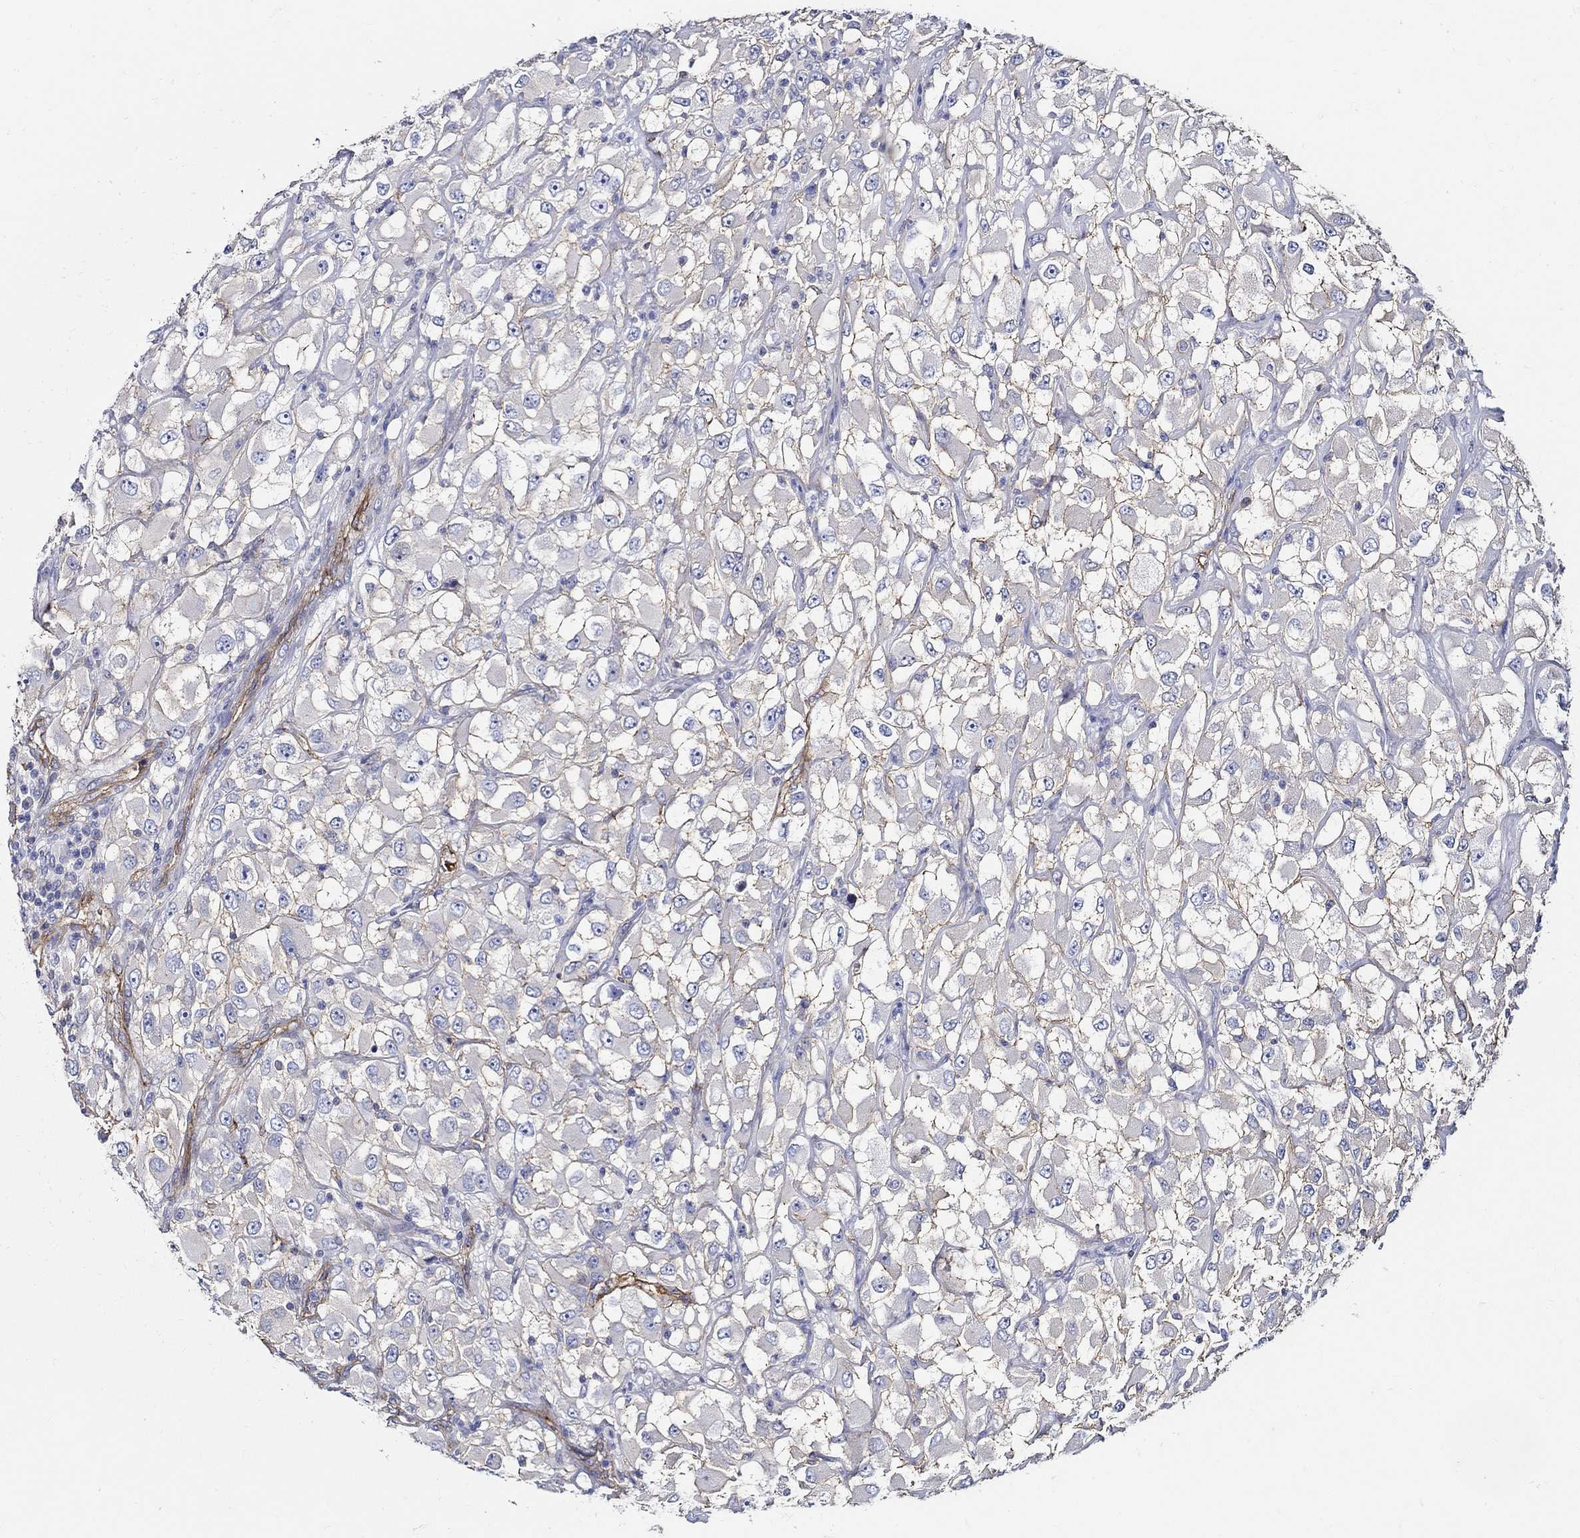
{"staining": {"intensity": "negative", "quantity": "none", "location": "none"}, "tissue": "renal cancer", "cell_type": "Tumor cells", "image_type": "cancer", "snomed": [{"axis": "morphology", "description": "Adenocarcinoma, NOS"}, {"axis": "topography", "description": "Kidney"}], "caption": "Tumor cells show no significant expression in renal adenocarcinoma.", "gene": "APBB3", "patient": {"sex": "female", "age": 52}}